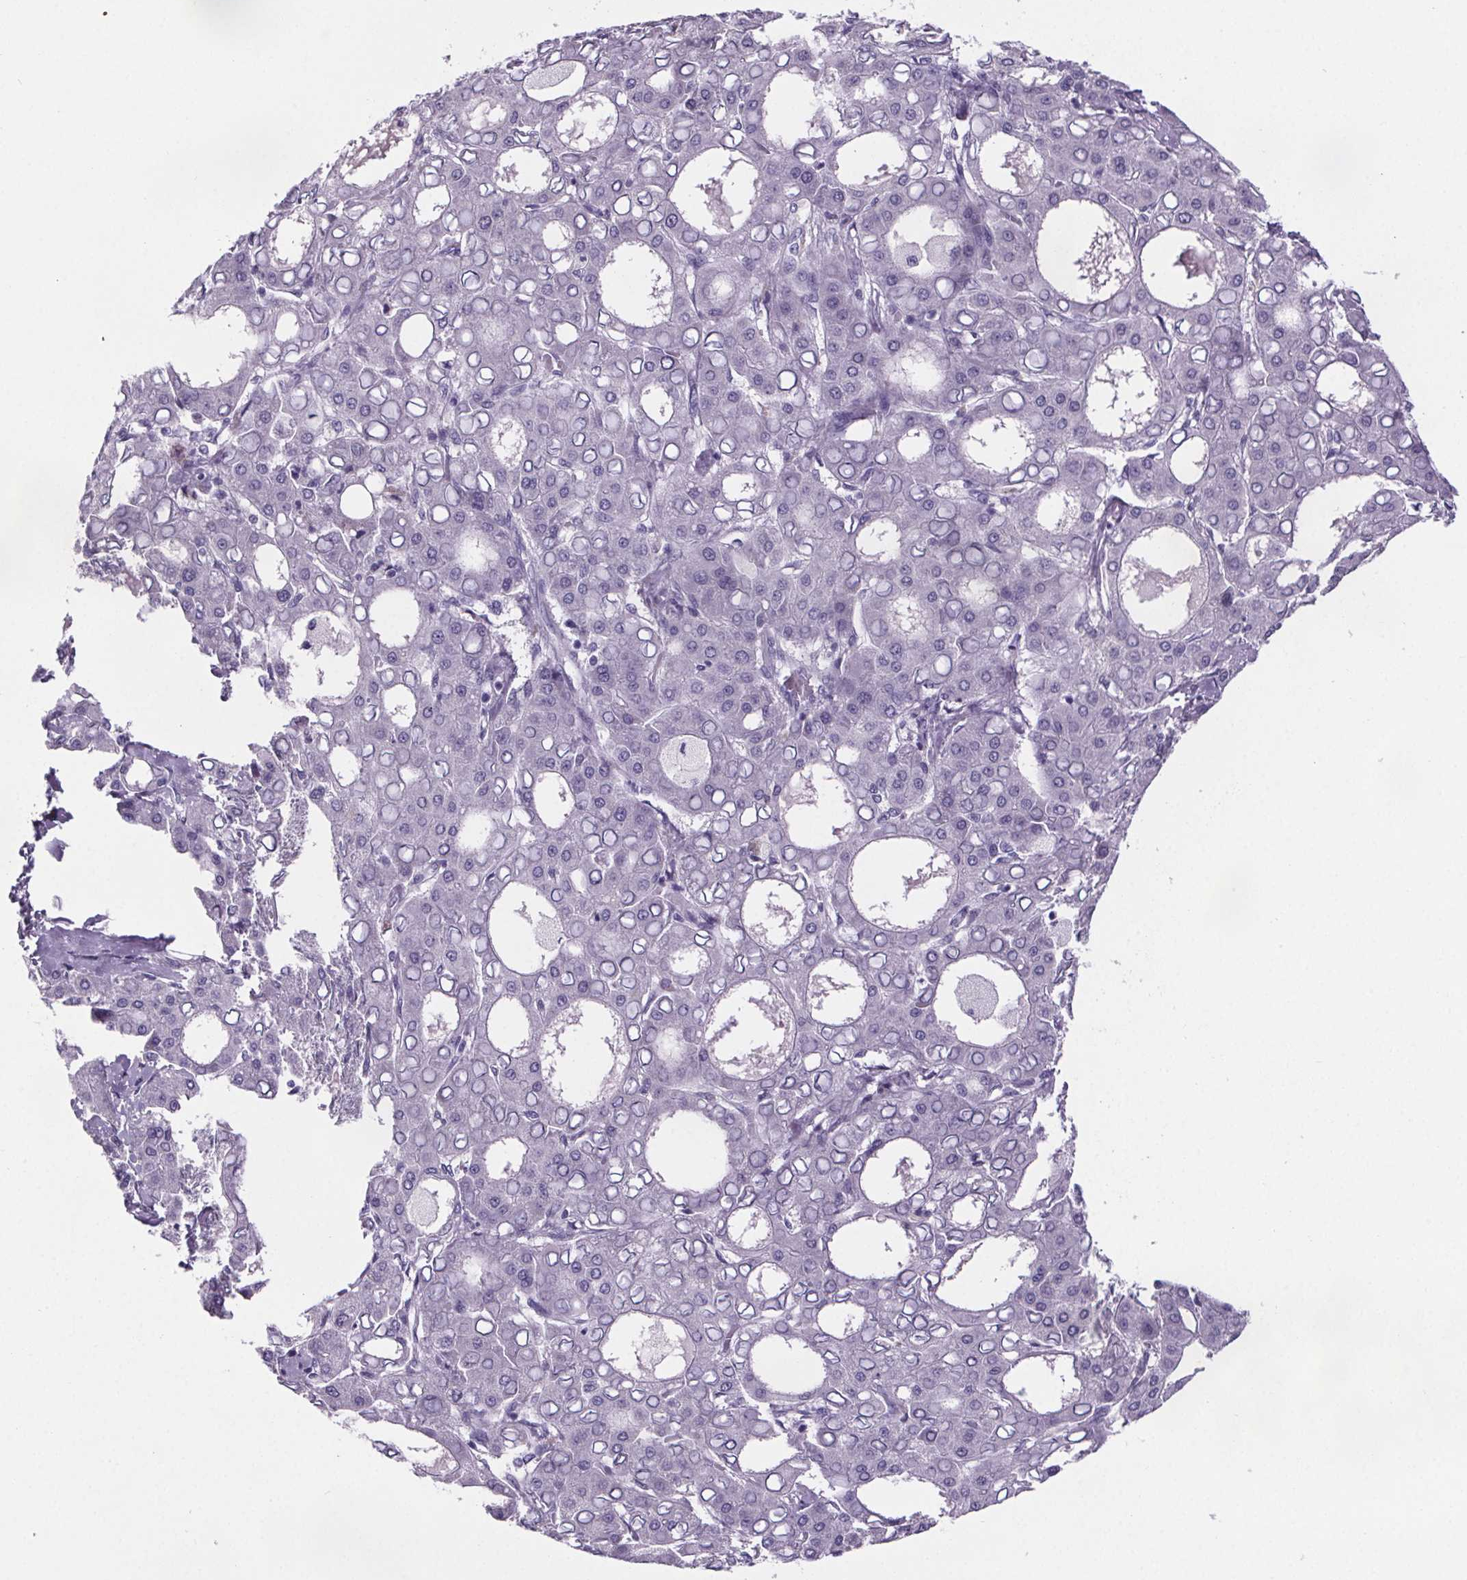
{"staining": {"intensity": "negative", "quantity": "none", "location": "none"}, "tissue": "liver cancer", "cell_type": "Tumor cells", "image_type": "cancer", "snomed": [{"axis": "morphology", "description": "Carcinoma, Hepatocellular, NOS"}, {"axis": "topography", "description": "Liver"}], "caption": "Photomicrograph shows no significant protein positivity in tumor cells of hepatocellular carcinoma (liver). Brightfield microscopy of immunohistochemistry stained with DAB (3,3'-diaminobenzidine) (brown) and hematoxylin (blue), captured at high magnification.", "gene": "CUBN", "patient": {"sex": "male", "age": 65}}